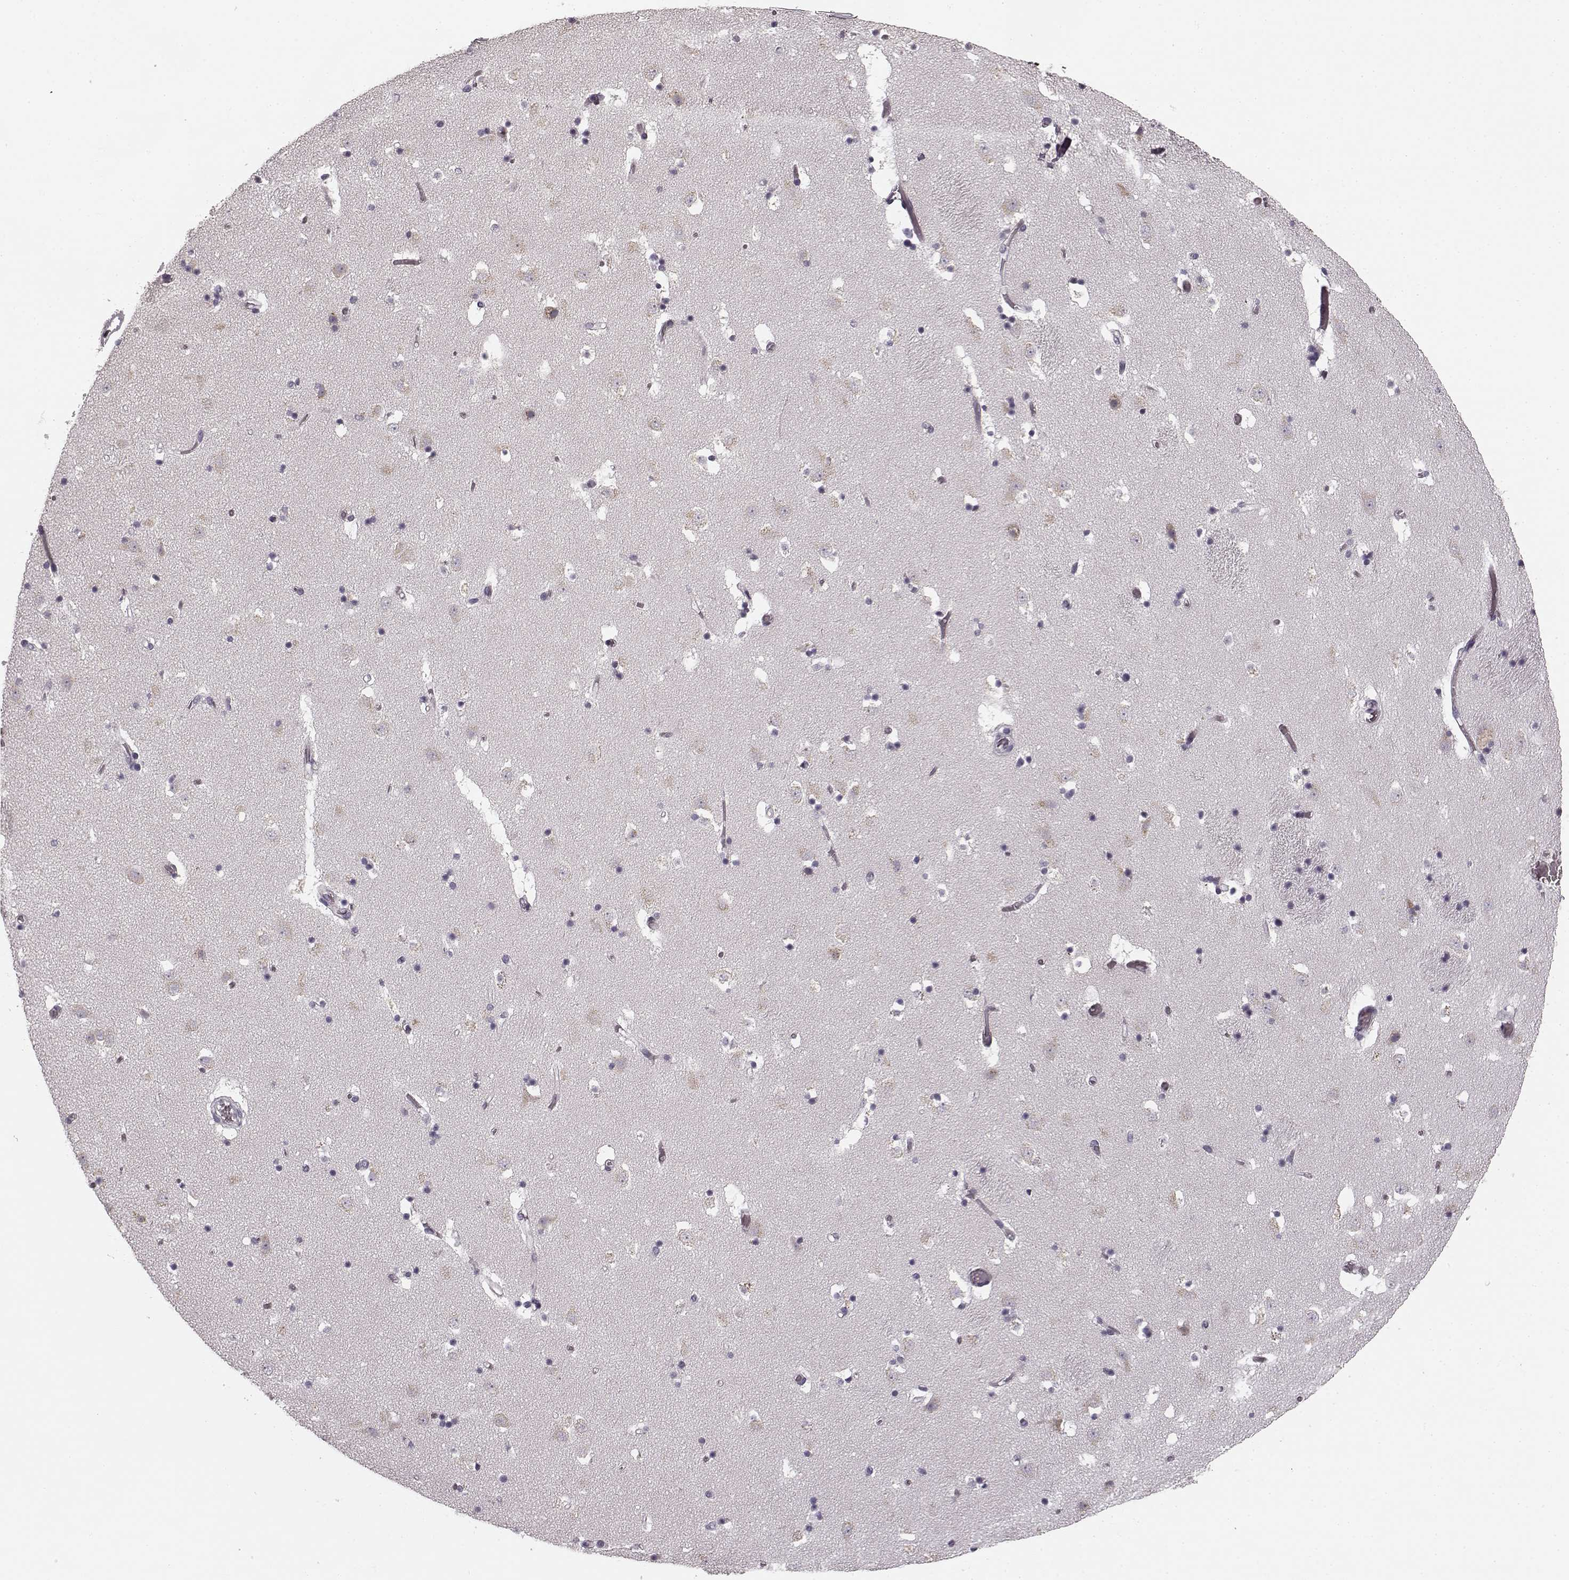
{"staining": {"intensity": "negative", "quantity": "none", "location": "none"}, "tissue": "caudate", "cell_type": "Glial cells", "image_type": "normal", "snomed": [{"axis": "morphology", "description": "Normal tissue, NOS"}, {"axis": "topography", "description": "Lateral ventricle wall"}], "caption": "The IHC photomicrograph has no significant staining in glial cells of caudate.", "gene": "FAM234B", "patient": {"sex": "female", "age": 42}}